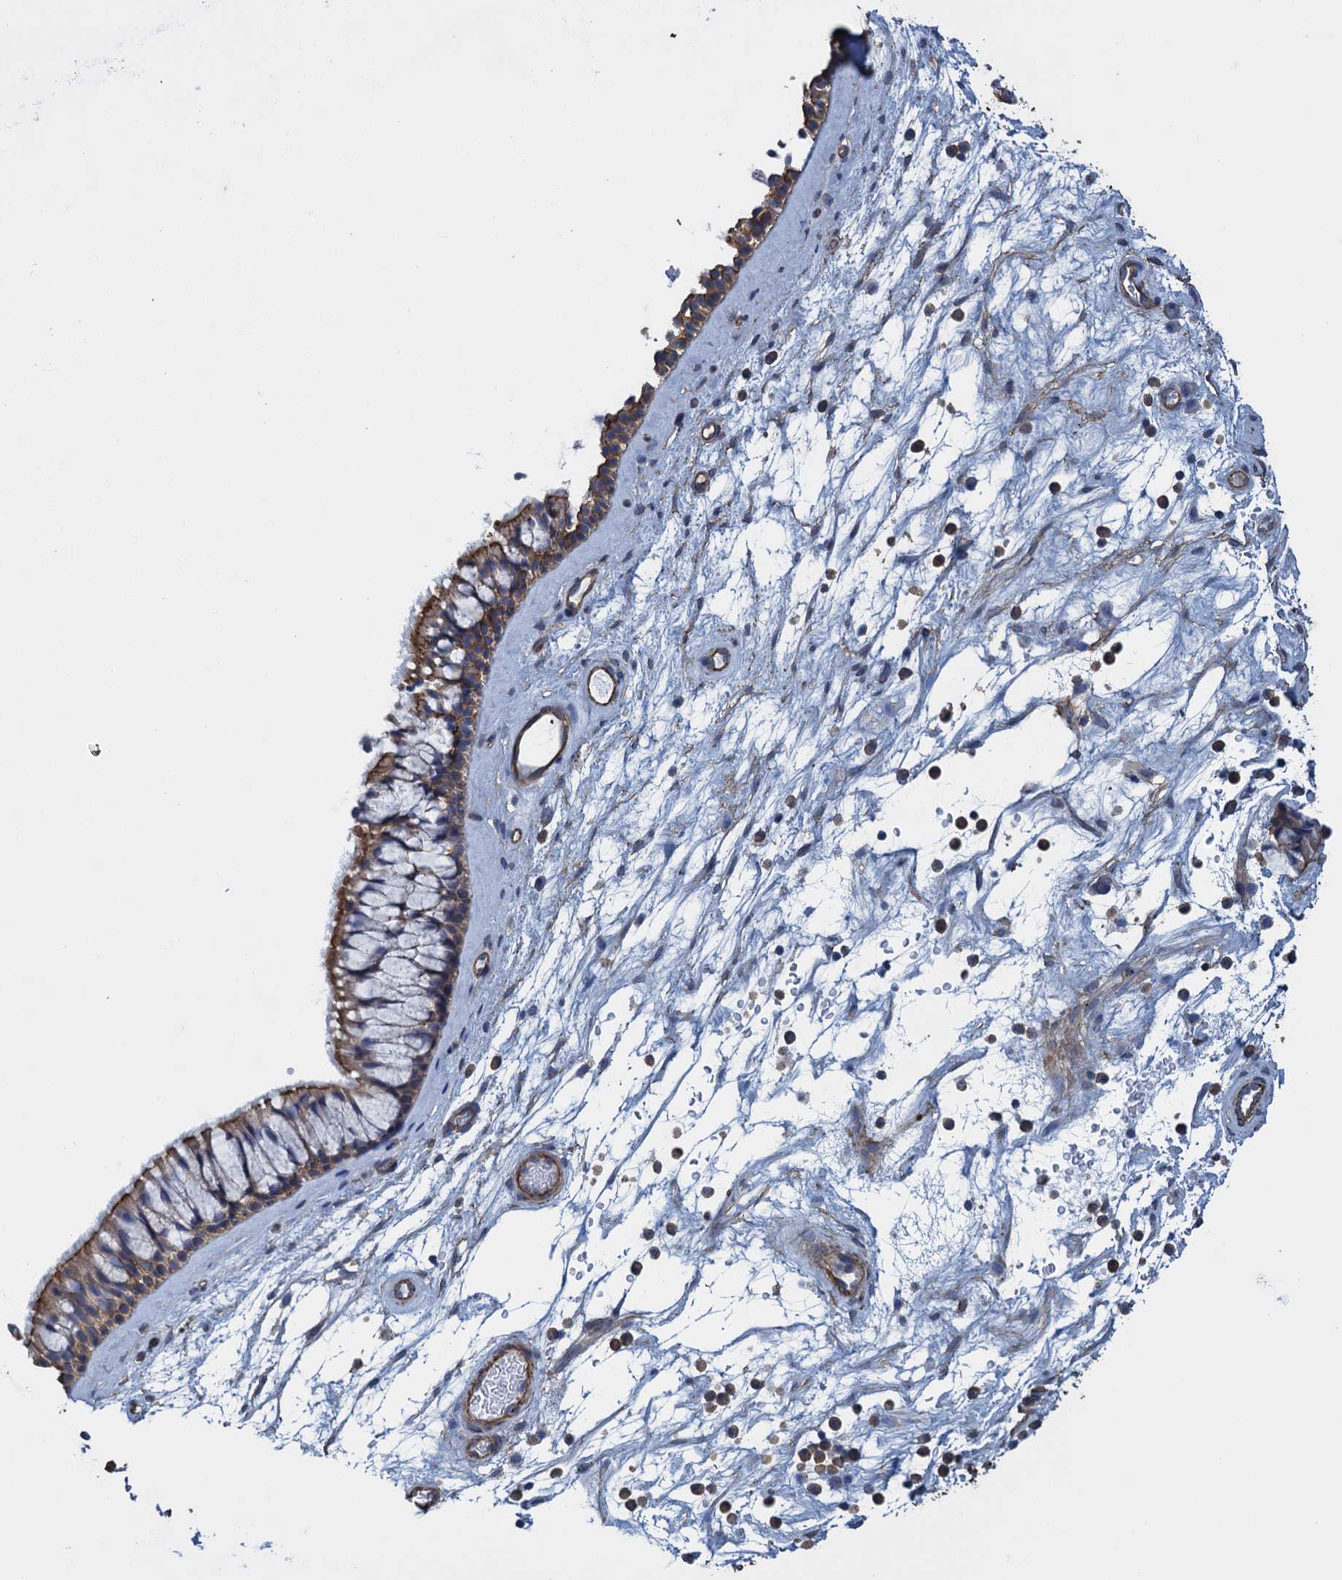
{"staining": {"intensity": "moderate", "quantity": ">75%", "location": "cytoplasmic/membranous"}, "tissue": "nasopharynx", "cell_type": "Respiratory epithelial cells", "image_type": "normal", "snomed": [{"axis": "morphology", "description": "Normal tissue, NOS"}, {"axis": "topography", "description": "Nasopharynx"}], "caption": "Respiratory epithelial cells display medium levels of moderate cytoplasmic/membranous positivity in approximately >75% of cells in normal human nasopharynx.", "gene": "PROSER2", "patient": {"sex": "male", "age": 64}}